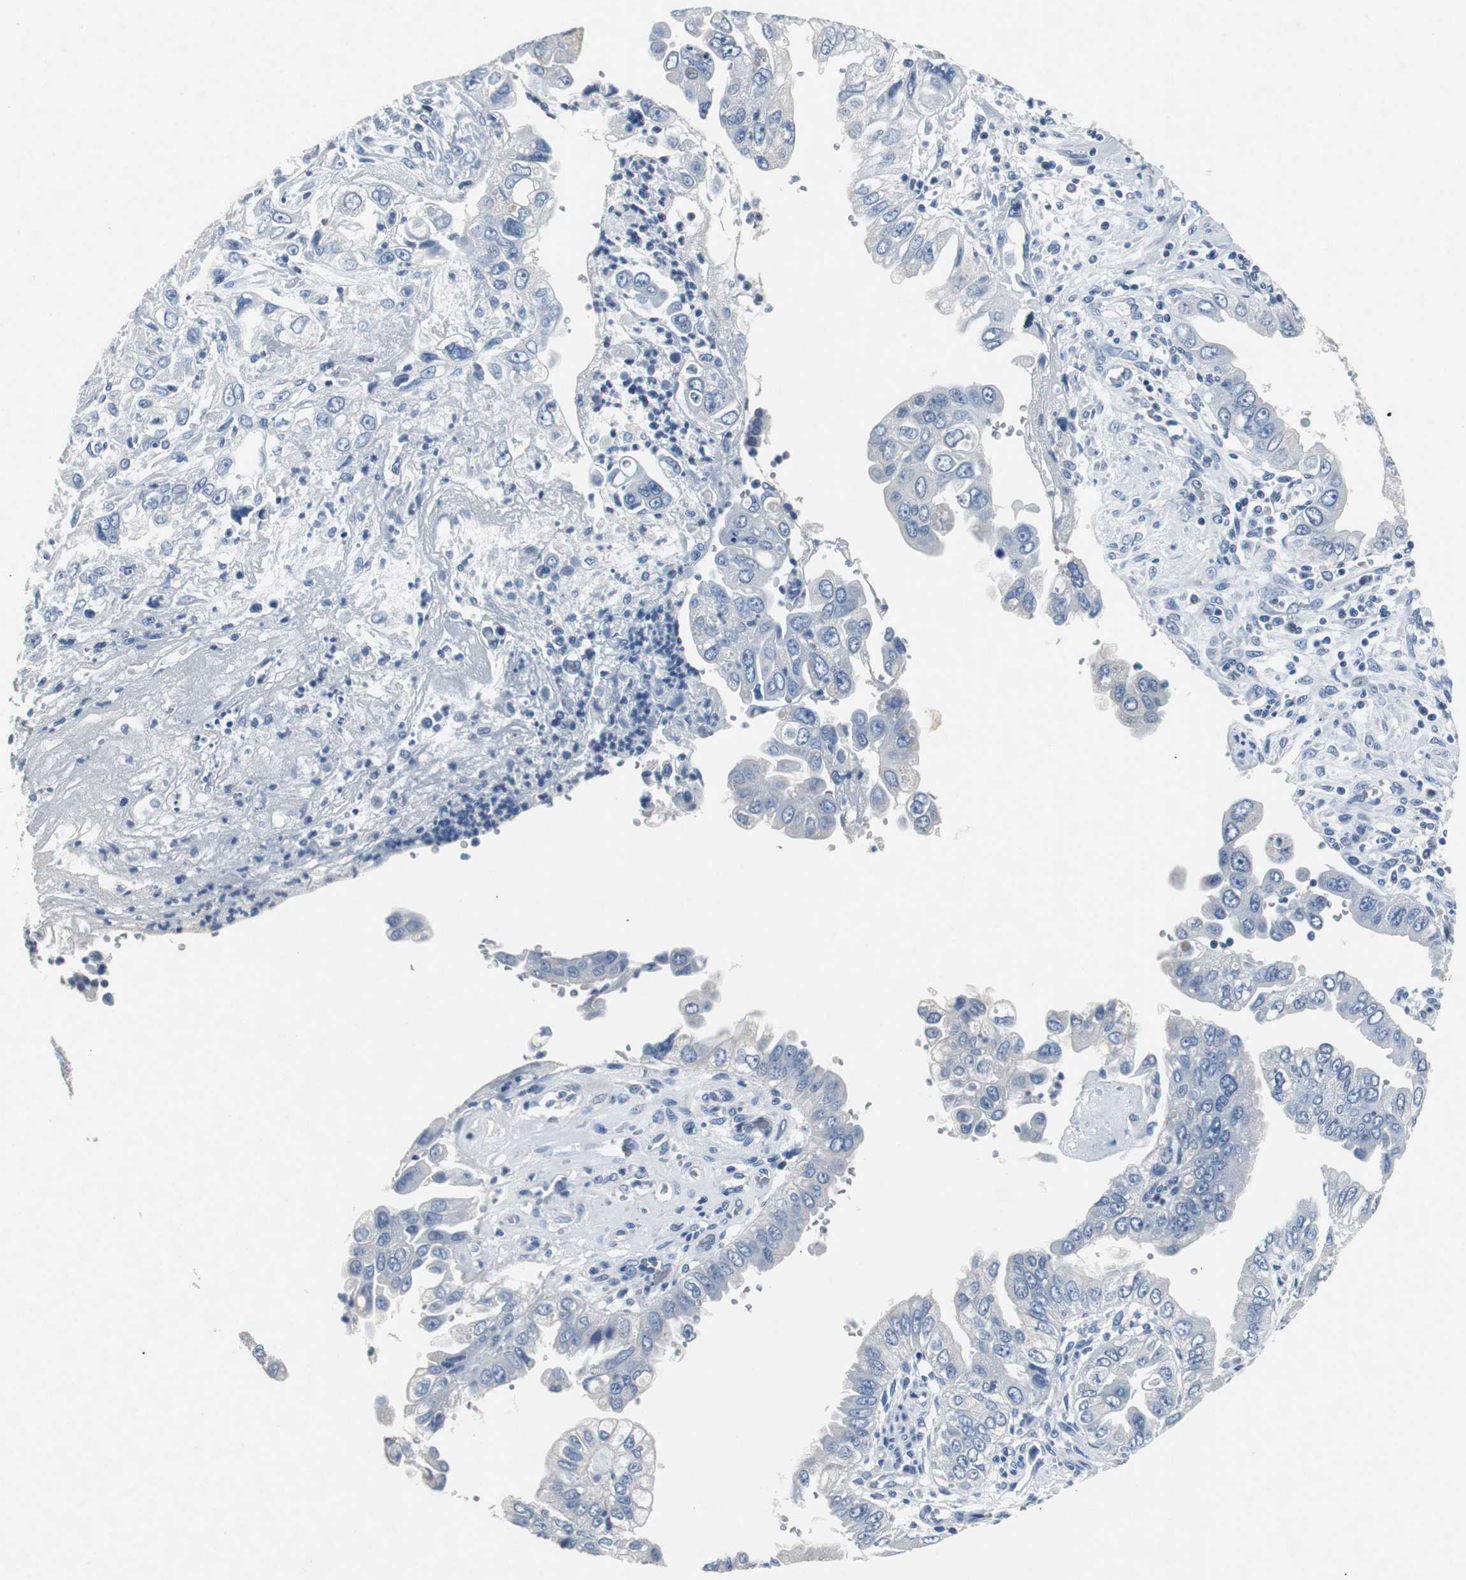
{"staining": {"intensity": "negative", "quantity": "none", "location": "none"}, "tissue": "pancreatic cancer", "cell_type": "Tumor cells", "image_type": "cancer", "snomed": [{"axis": "morphology", "description": "Normal tissue, NOS"}, {"axis": "topography", "description": "Lymph node"}], "caption": "Immunohistochemistry (IHC) histopathology image of neoplastic tissue: pancreatic cancer stained with DAB exhibits no significant protein staining in tumor cells.", "gene": "LRP2", "patient": {"sex": "male", "age": 50}}